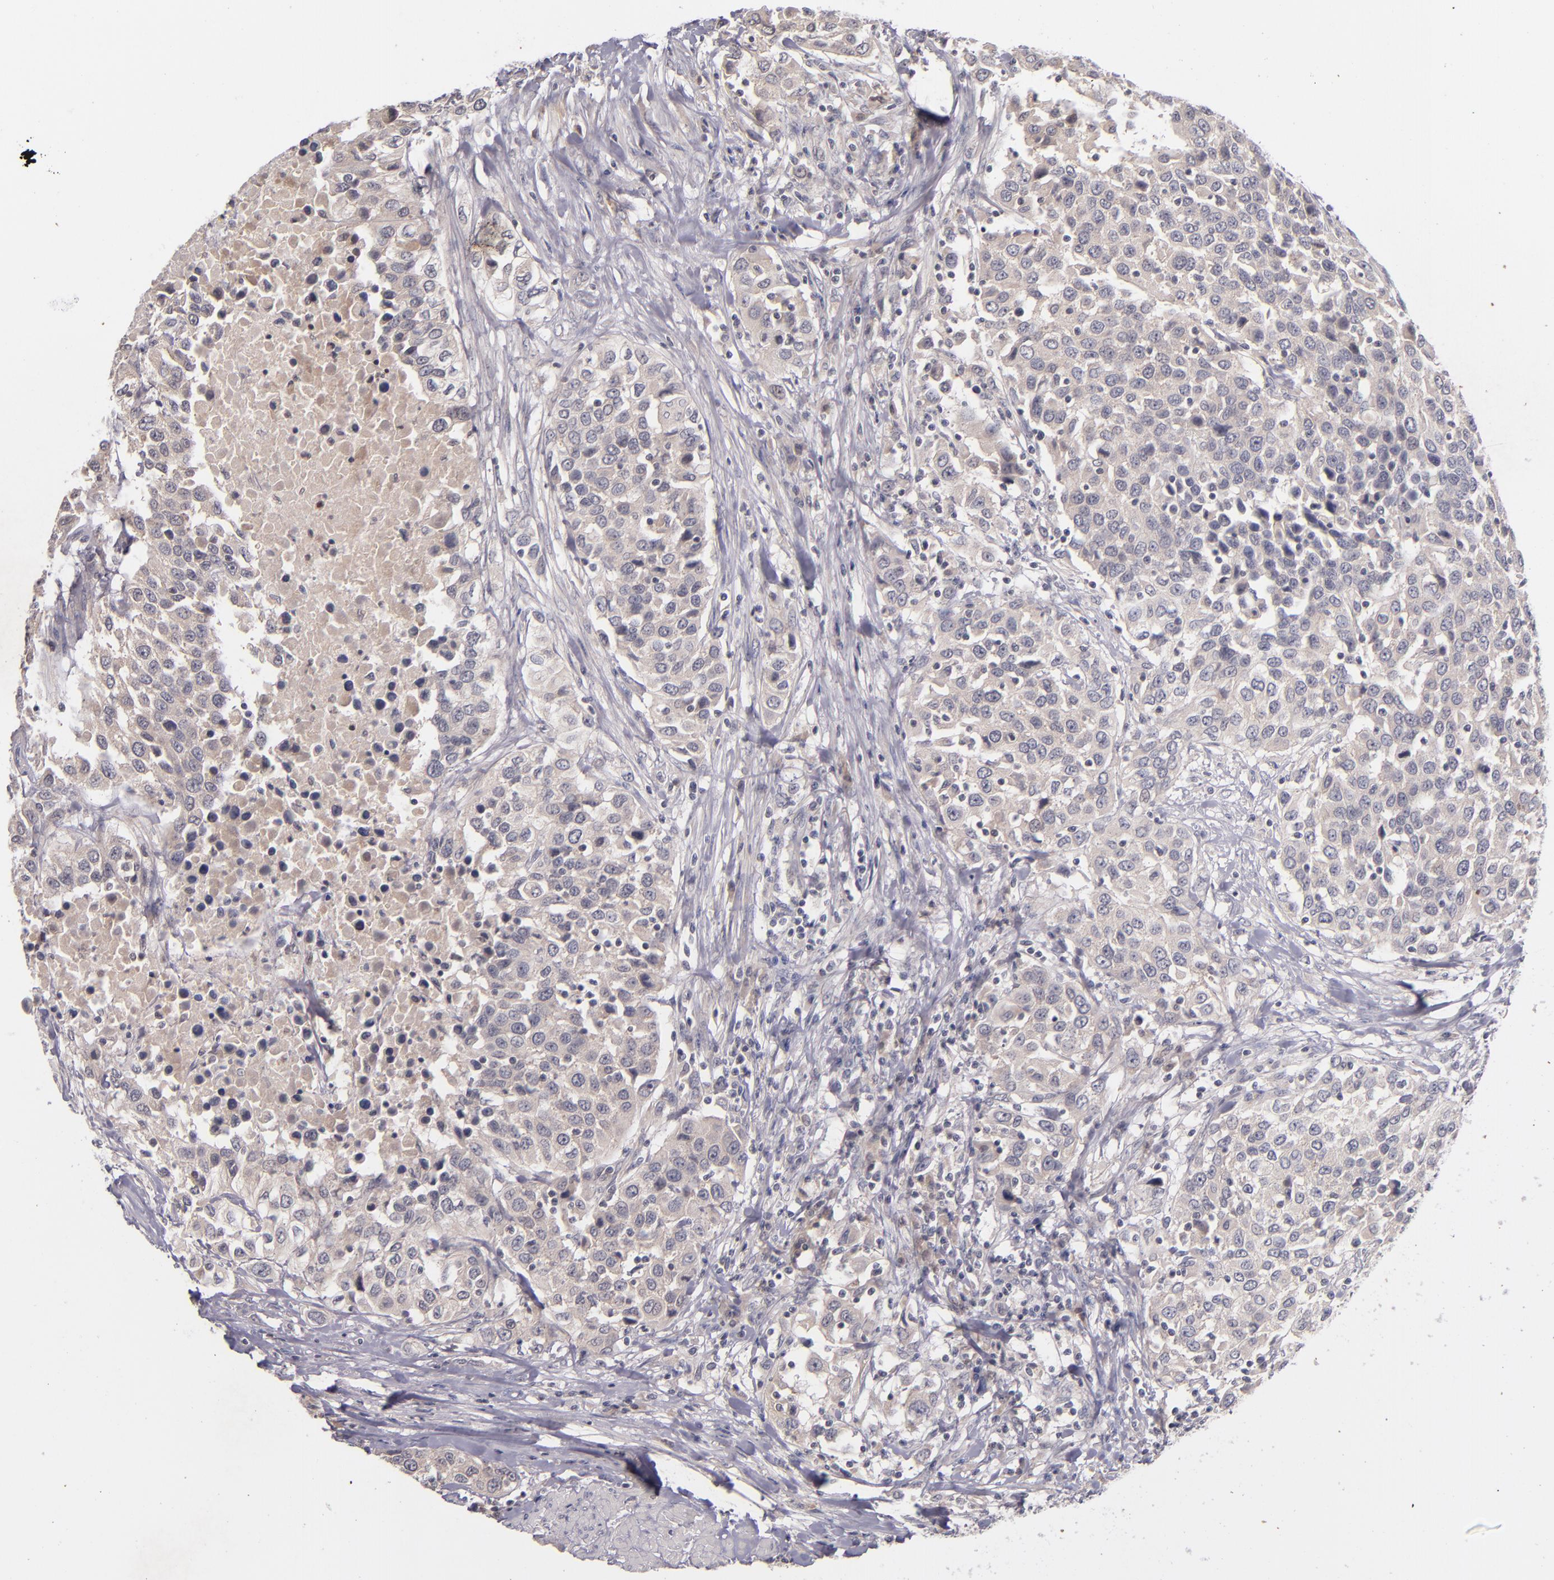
{"staining": {"intensity": "weak", "quantity": "25%-75%", "location": "cytoplasmic/membranous"}, "tissue": "urothelial cancer", "cell_type": "Tumor cells", "image_type": "cancer", "snomed": [{"axis": "morphology", "description": "Urothelial carcinoma, High grade"}, {"axis": "topography", "description": "Urinary bladder"}], "caption": "Immunohistochemistry photomicrograph of neoplastic tissue: urothelial cancer stained using IHC reveals low levels of weak protein expression localized specifically in the cytoplasmic/membranous of tumor cells, appearing as a cytoplasmic/membranous brown color.", "gene": "TSC2", "patient": {"sex": "female", "age": 80}}